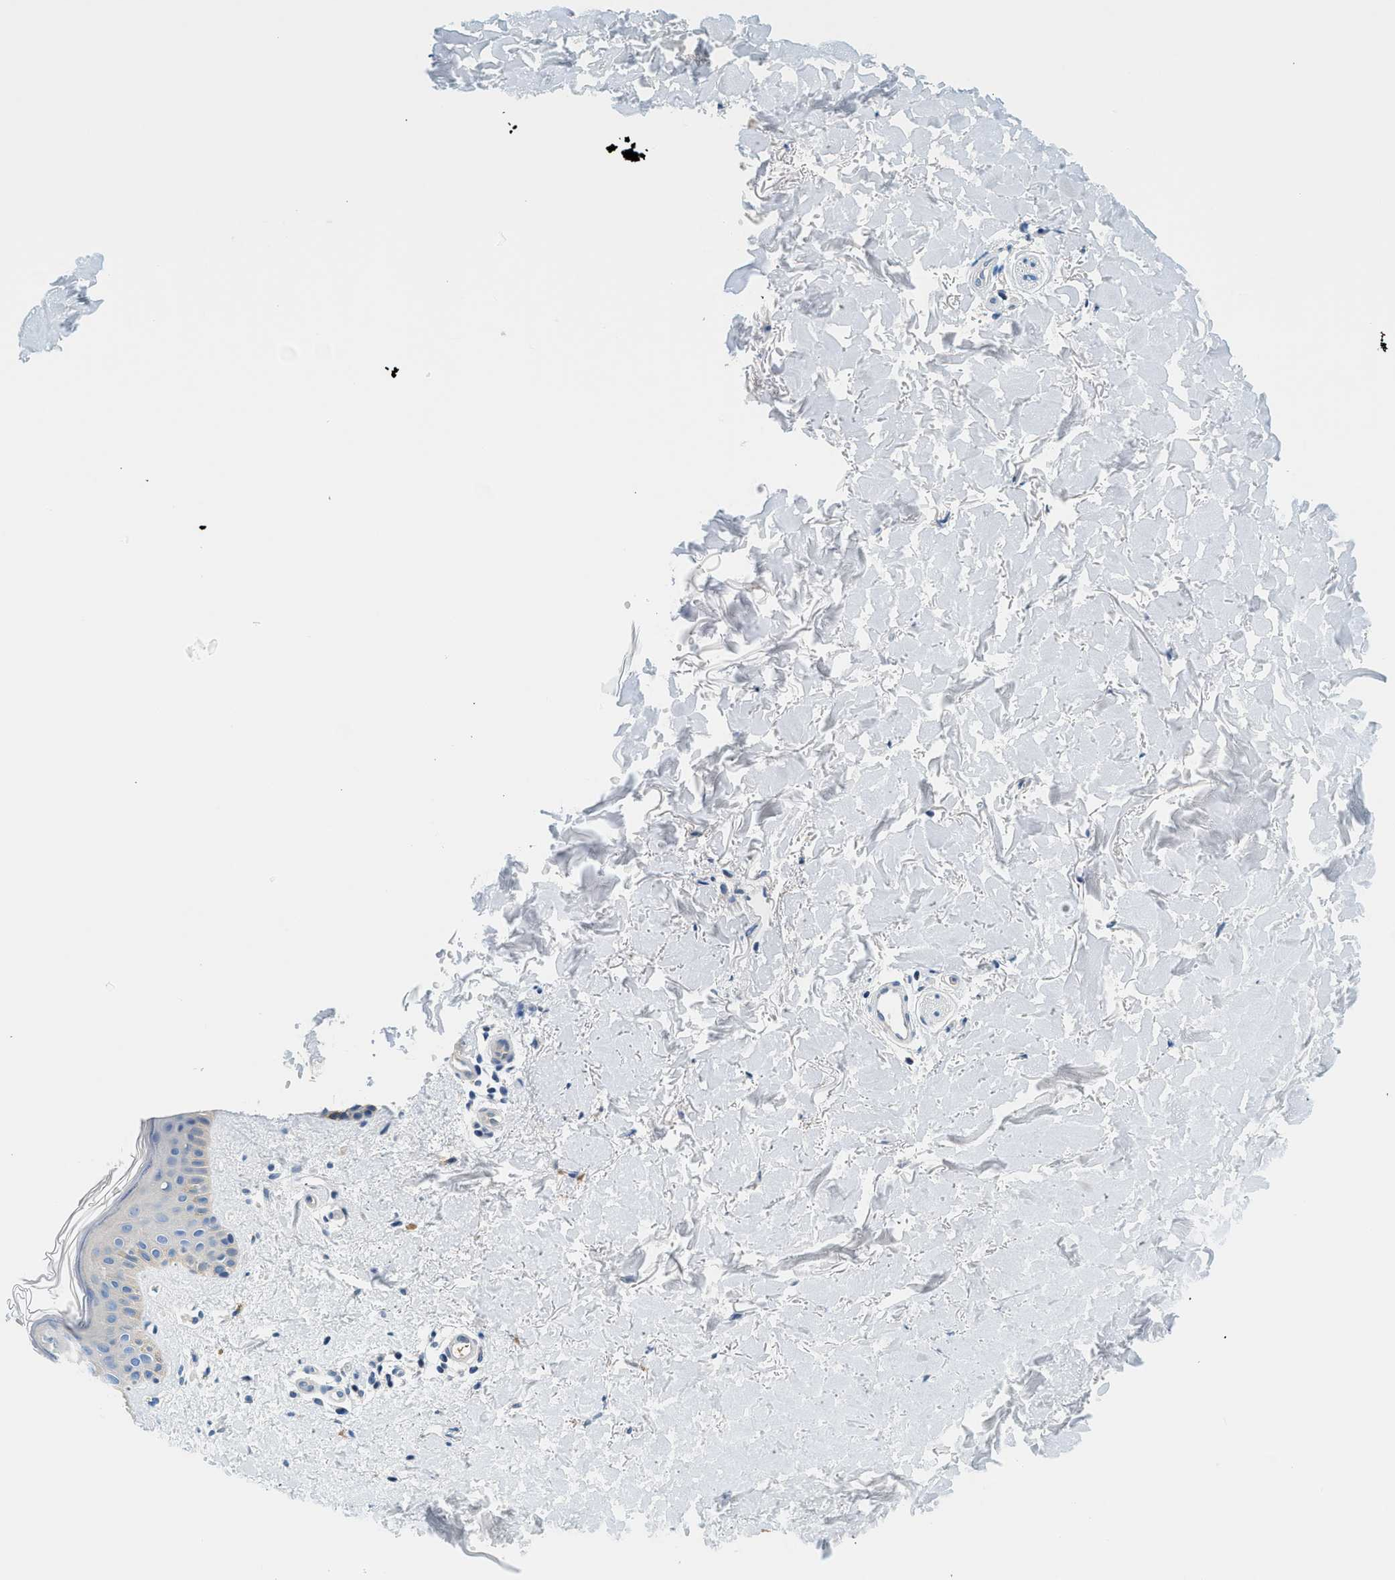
{"staining": {"intensity": "negative", "quantity": "none", "location": "none"}, "tissue": "skin", "cell_type": "Fibroblasts", "image_type": "normal", "snomed": [{"axis": "morphology", "description": "Normal tissue, NOS"}, {"axis": "topography", "description": "Skin"}], "caption": "DAB (3,3'-diaminobenzidine) immunohistochemical staining of benign human skin exhibits no significant expression in fibroblasts. The staining is performed using DAB brown chromogen with nuclei counter-stained in using hematoxylin.", "gene": "SLC35E1", "patient": {"sex": "male", "age": 40}}